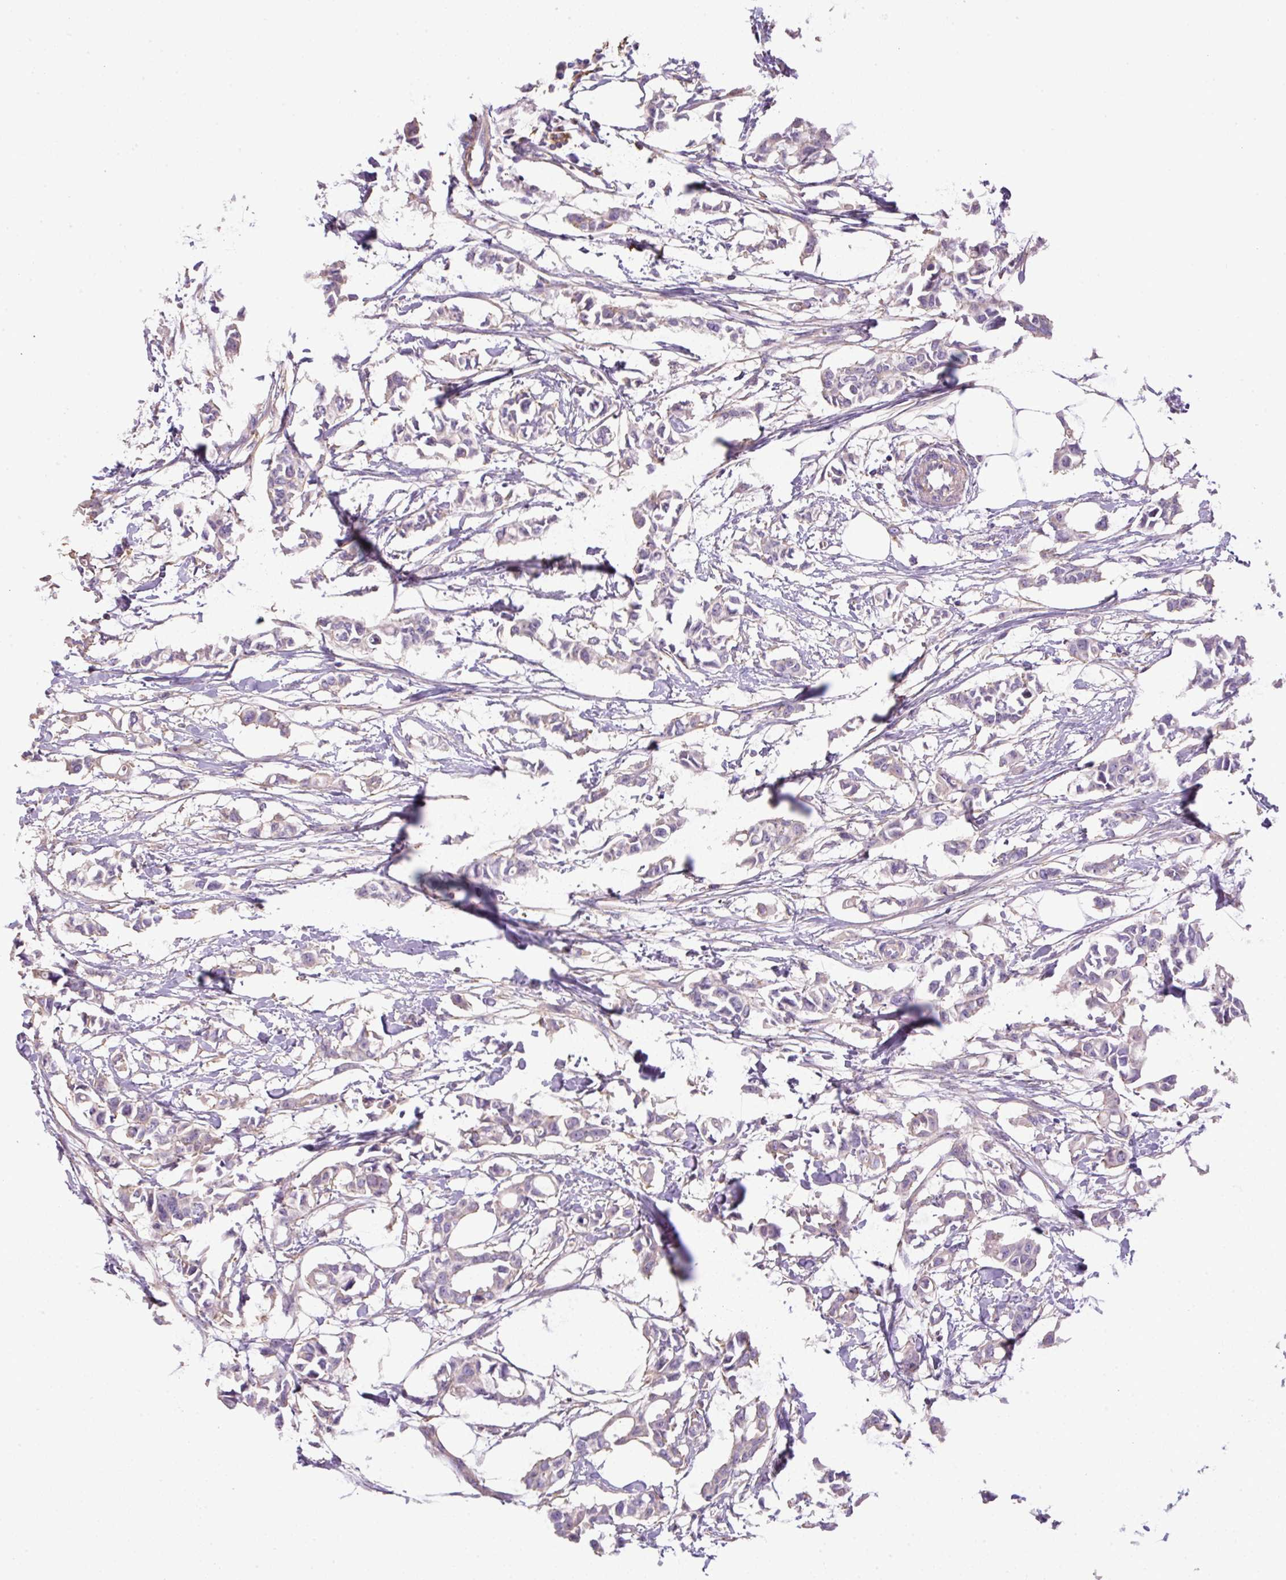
{"staining": {"intensity": "negative", "quantity": "none", "location": "none"}, "tissue": "breast cancer", "cell_type": "Tumor cells", "image_type": "cancer", "snomed": [{"axis": "morphology", "description": "Duct carcinoma"}, {"axis": "topography", "description": "Breast"}], "caption": "Tumor cells show no significant protein staining in infiltrating ductal carcinoma (breast).", "gene": "NPTN", "patient": {"sex": "female", "age": 41}}